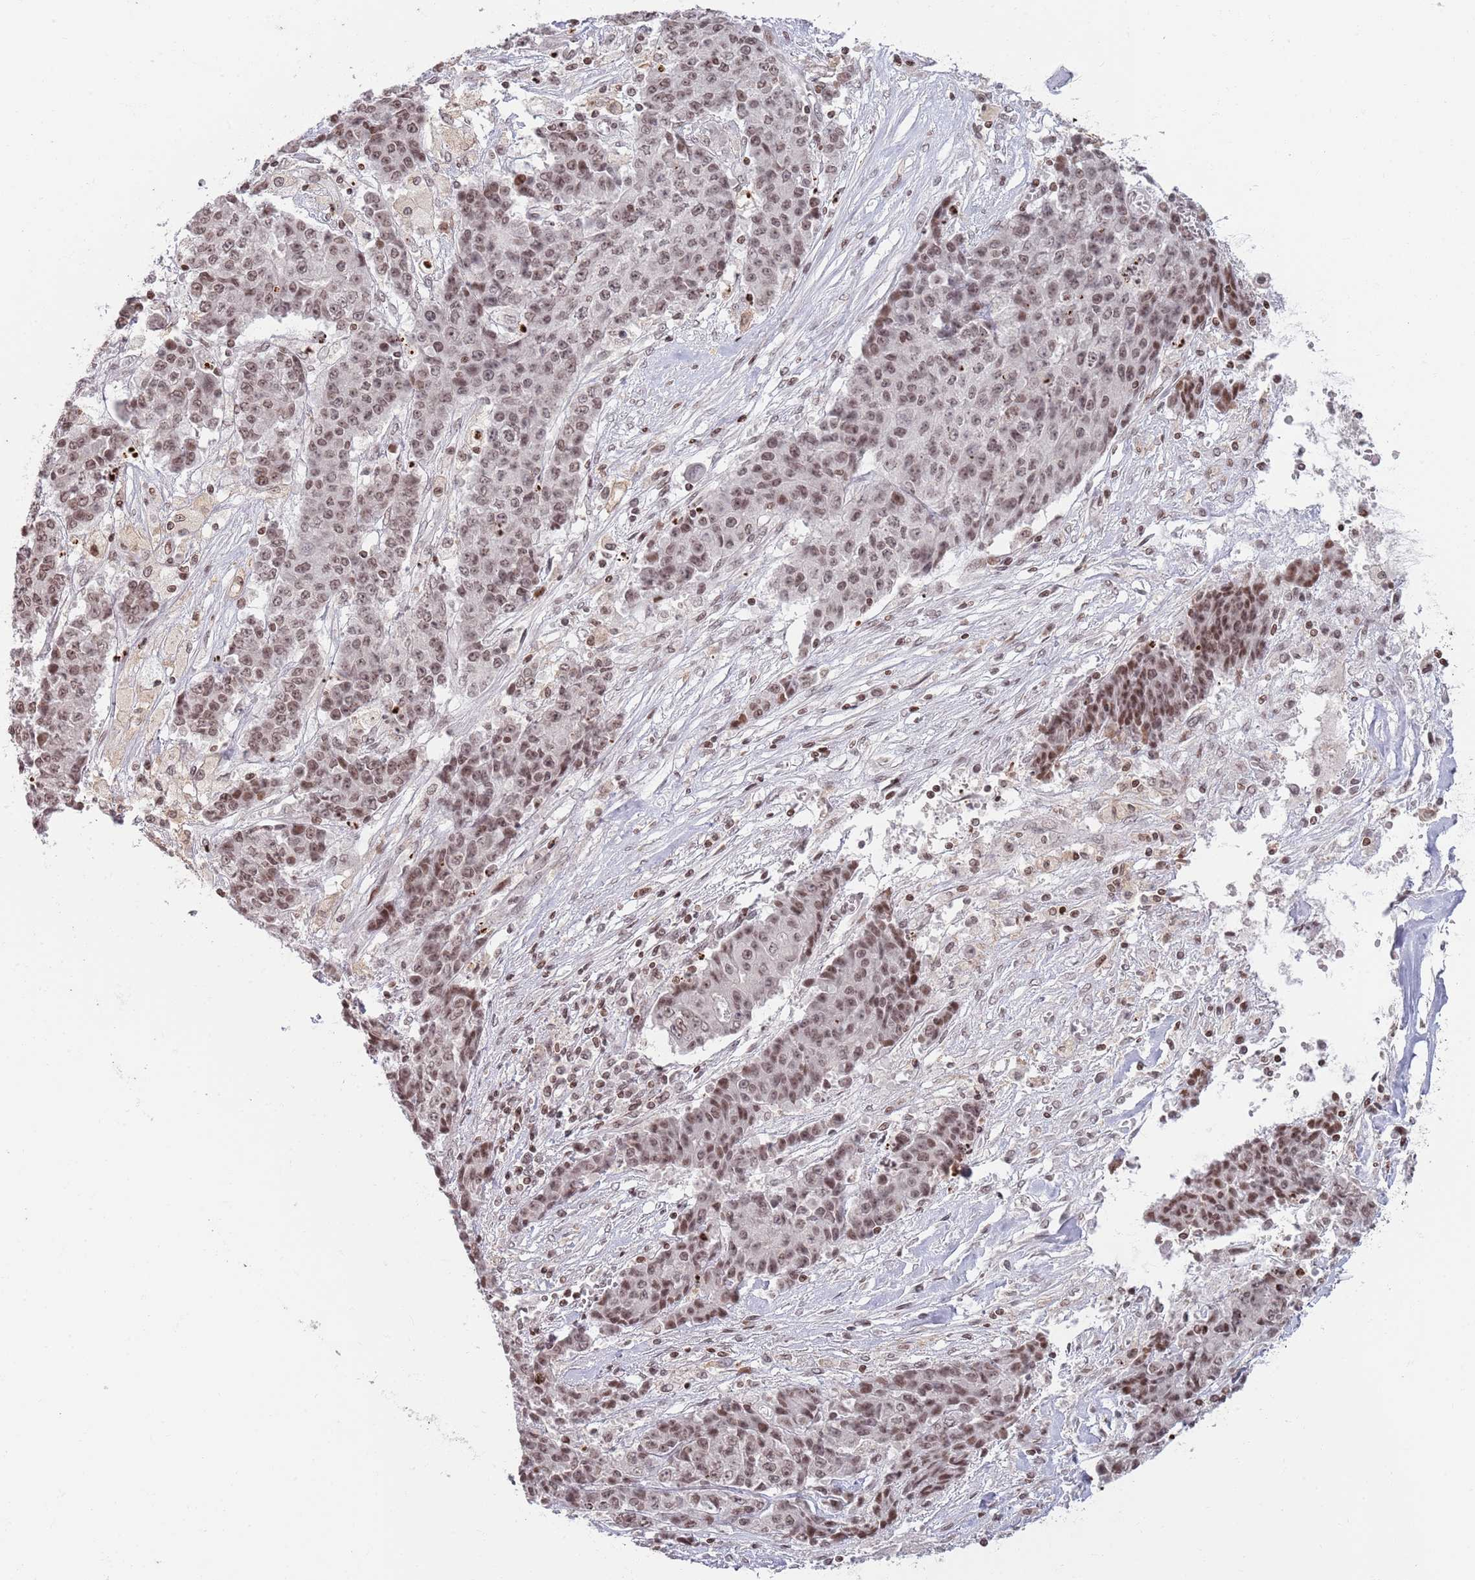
{"staining": {"intensity": "moderate", "quantity": ">75%", "location": "nuclear"}, "tissue": "ovarian cancer", "cell_type": "Tumor cells", "image_type": "cancer", "snomed": [{"axis": "morphology", "description": "Carcinoma, endometroid"}, {"axis": "topography", "description": "Ovary"}], "caption": "Immunohistochemistry (IHC) (DAB (3,3'-diaminobenzidine)) staining of ovarian cancer displays moderate nuclear protein positivity in approximately >75% of tumor cells. (Stains: DAB (3,3'-diaminobenzidine) in brown, nuclei in blue, Microscopy: brightfield microscopy at high magnification).", "gene": "SH3RF3", "patient": {"sex": "female", "age": 42}}